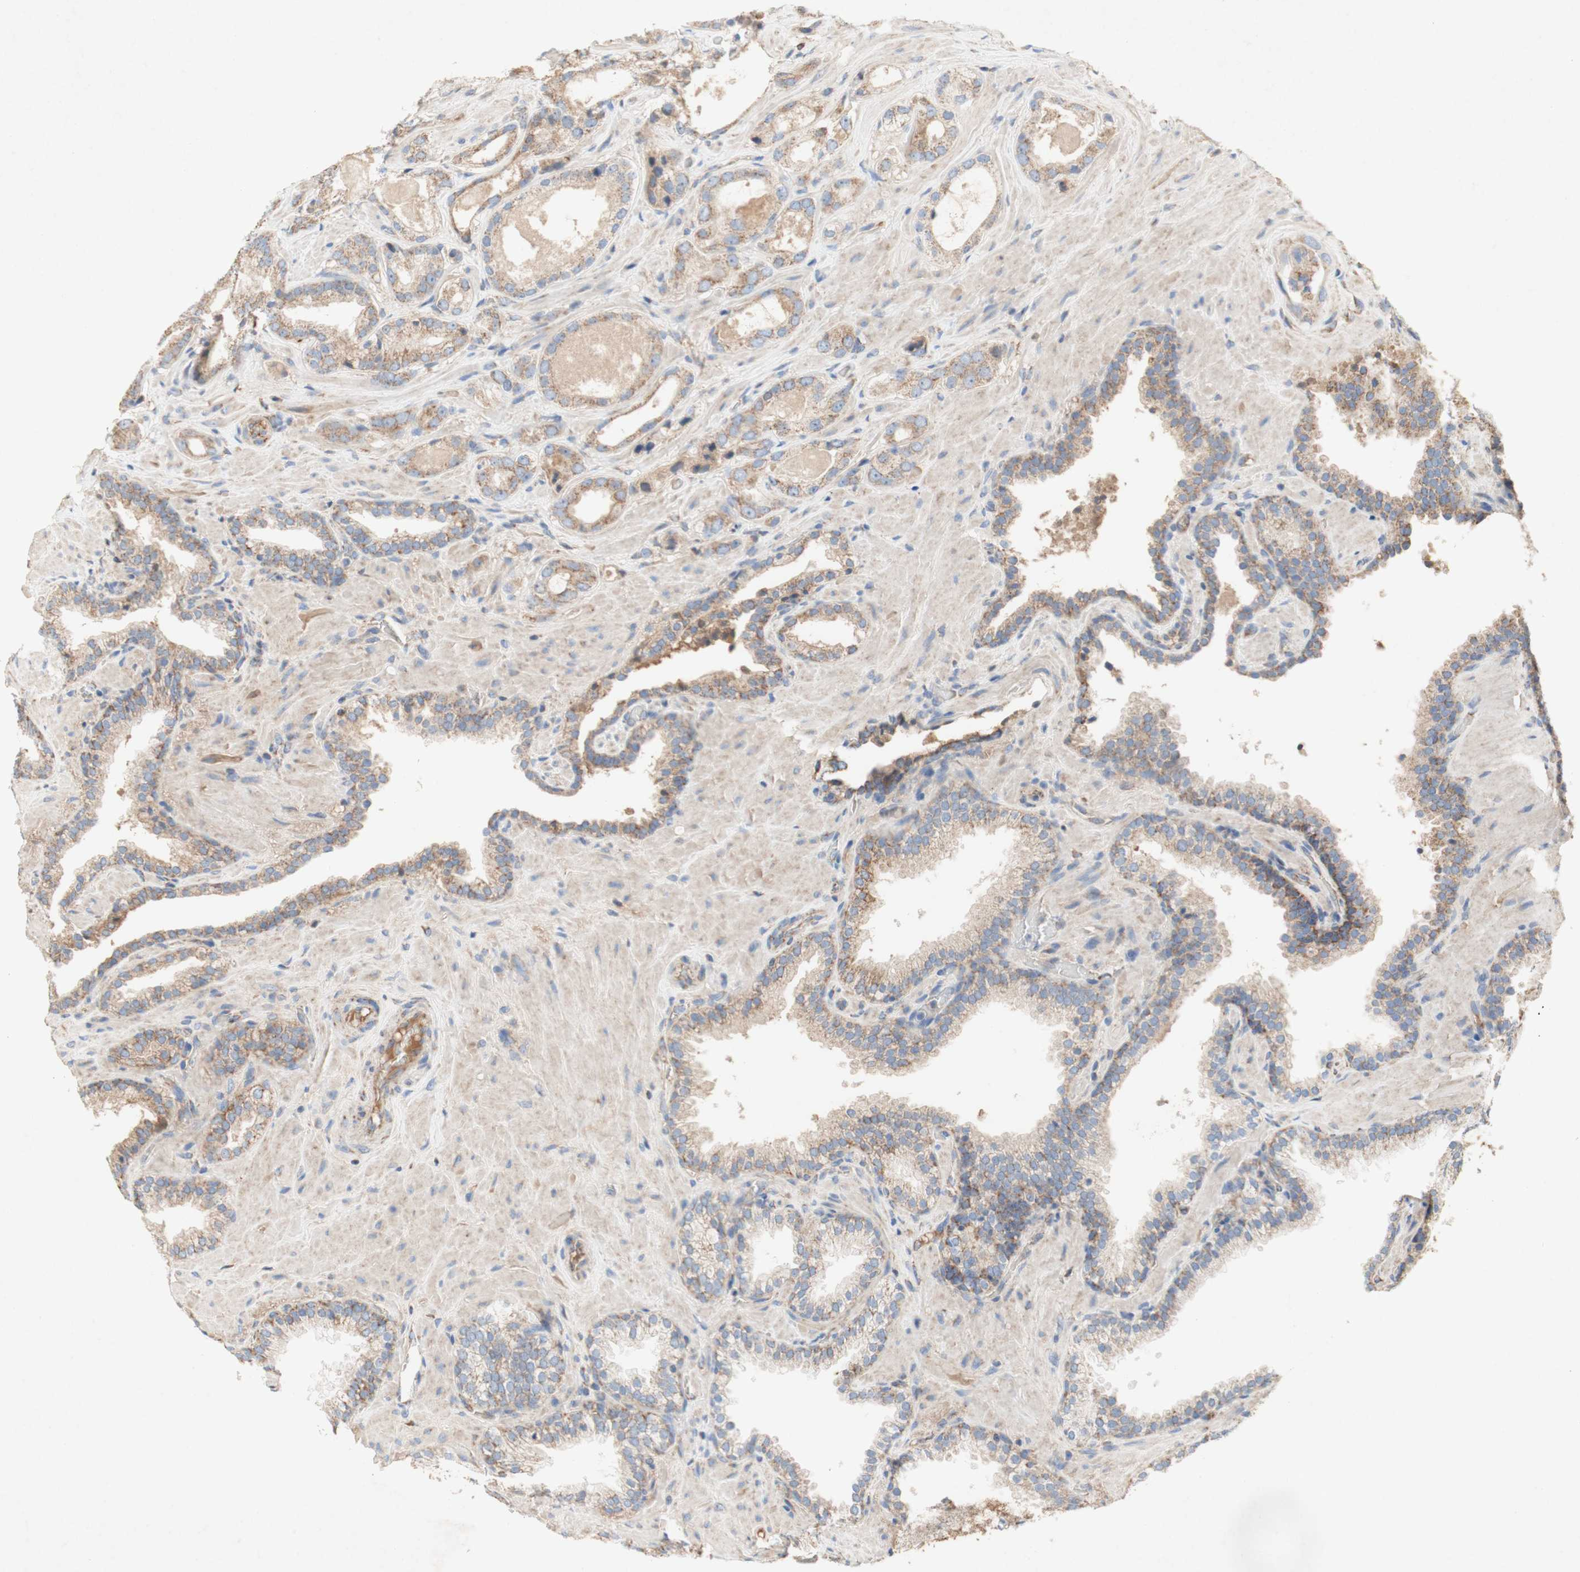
{"staining": {"intensity": "weak", "quantity": ">75%", "location": "cytoplasmic/membranous"}, "tissue": "prostate cancer", "cell_type": "Tumor cells", "image_type": "cancer", "snomed": [{"axis": "morphology", "description": "Adenocarcinoma, High grade"}, {"axis": "topography", "description": "Prostate"}], "caption": "The micrograph exhibits a brown stain indicating the presence of a protein in the cytoplasmic/membranous of tumor cells in prostate cancer (adenocarcinoma (high-grade)).", "gene": "SDHB", "patient": {"sex": "male", "age": 64}}